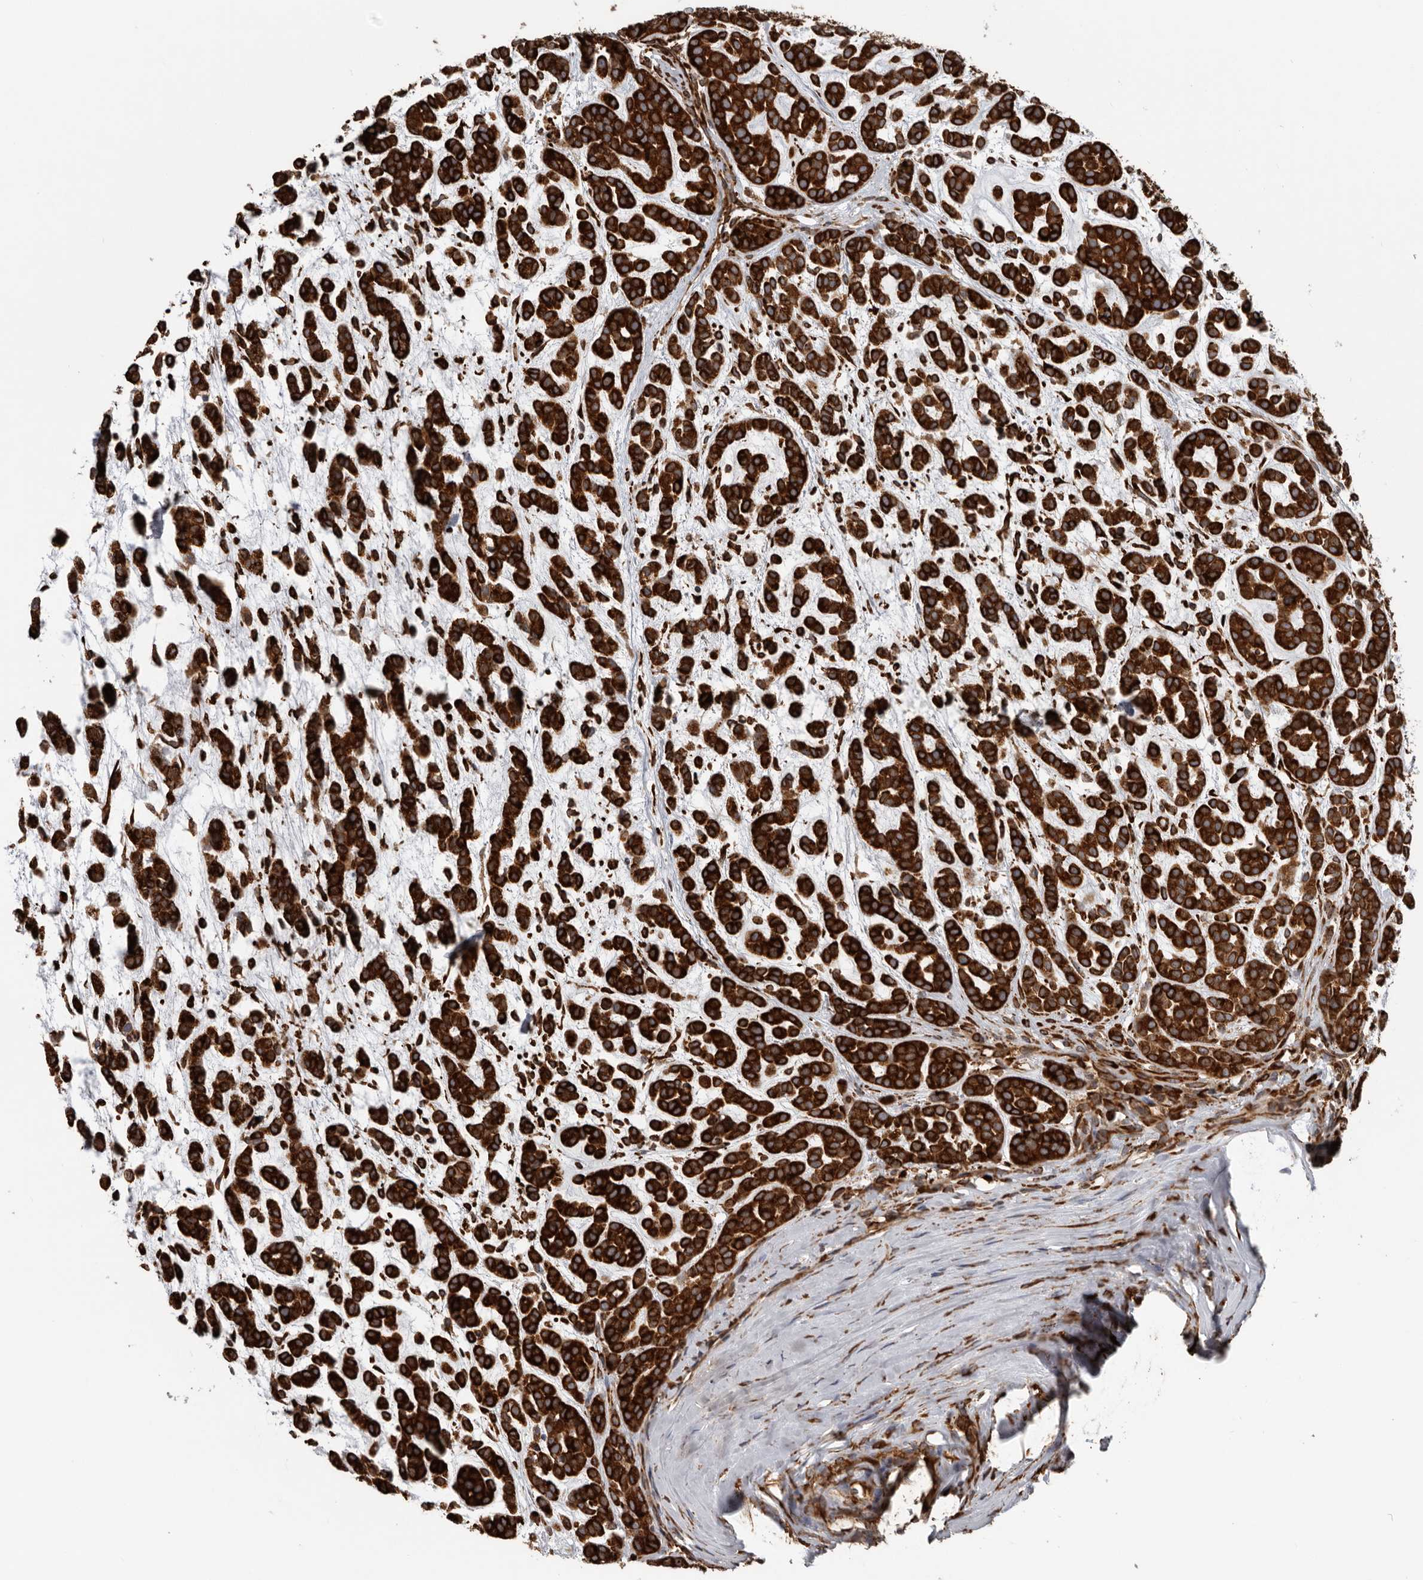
{"staining": {"intensity": "strong", "quantity": ">75%", "location": "cytoplasmic/membranous"}, "tissue": "head and neck cancer", "cell_type": "Tumor cells", "image_type": "cancer", "snomed": [{"axis": "morphology", "description": "Adenocarcinoma, NOS"}, {"axis": "morphology", "description": "Adenoma, NOS"}, {"axis": "topography", "description": "Head-Neck"}], "caption": "This photomicrograph shows head and neck cancer (adenocarcinoma) stained with IHC to label a protein in brown. The cytoplasmic/membranous of tumor cells show strong positivity for the protein. Nuclei are counter-stained blue.", "gene": "CEP350", "patient": {"sex": "female", "age": 55}}